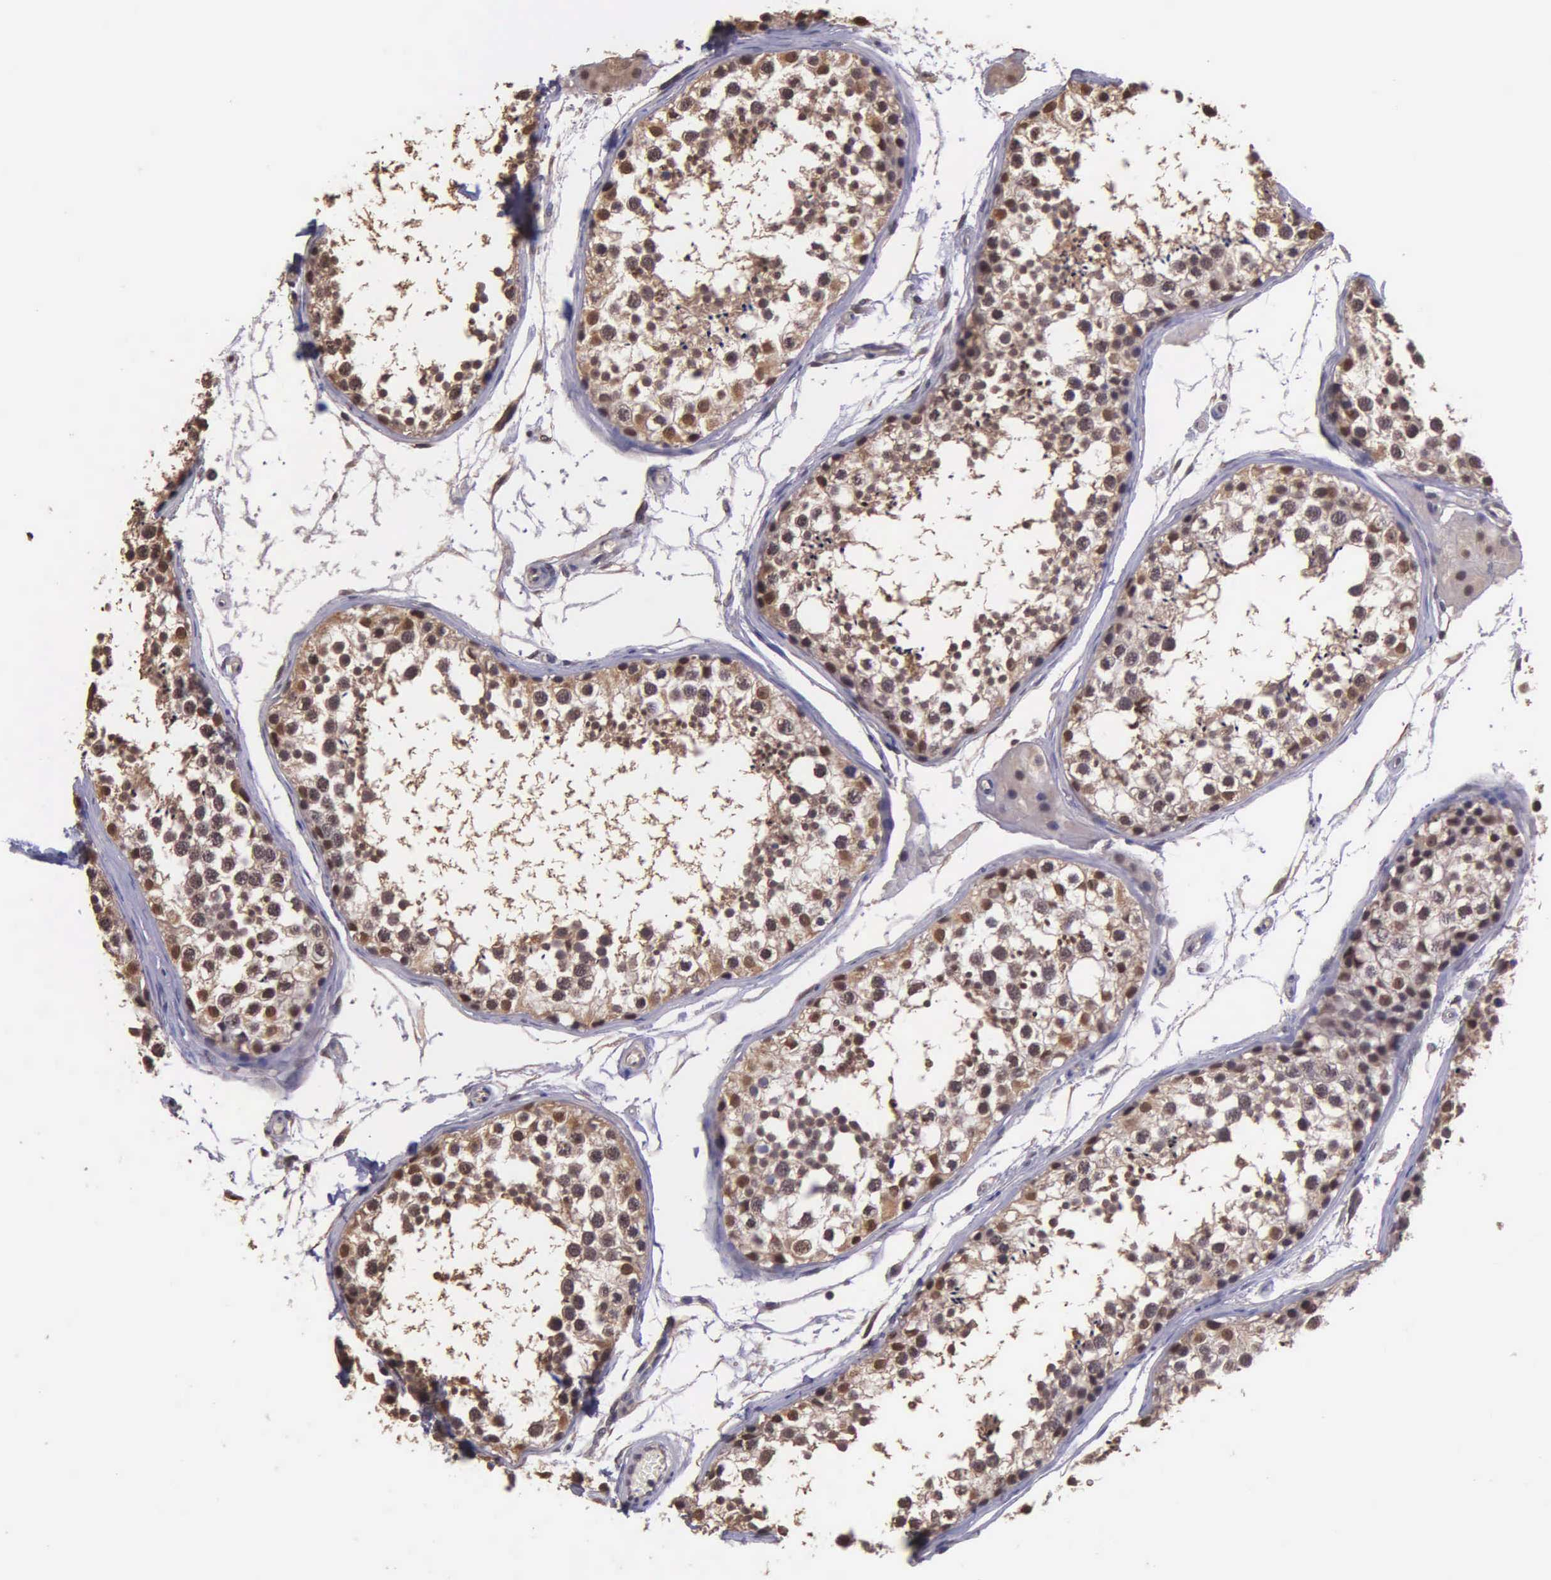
{"staining": {"intensity": "strong", "quantity": ">75%", "location": "cytoplasmic/membranous,nuclear"}, "tissue": "testis", "cell_type": "Cells in seminiferous ducts", "image_type": "normal", "snomed": [{"axis": "morphology", "description": "Normal tissue, NOS"}, {"axis": "topography", "description": "Testis"}], "caption": "Unremarkable testis exhibits strong cytoplasmic/membranous,nuclear expression in about >75% of cells in seminiferous ducts, visualized by immunohistochemistry.", "gene": "PSMC1", "patient": {"sex": "male", "age": 57}}